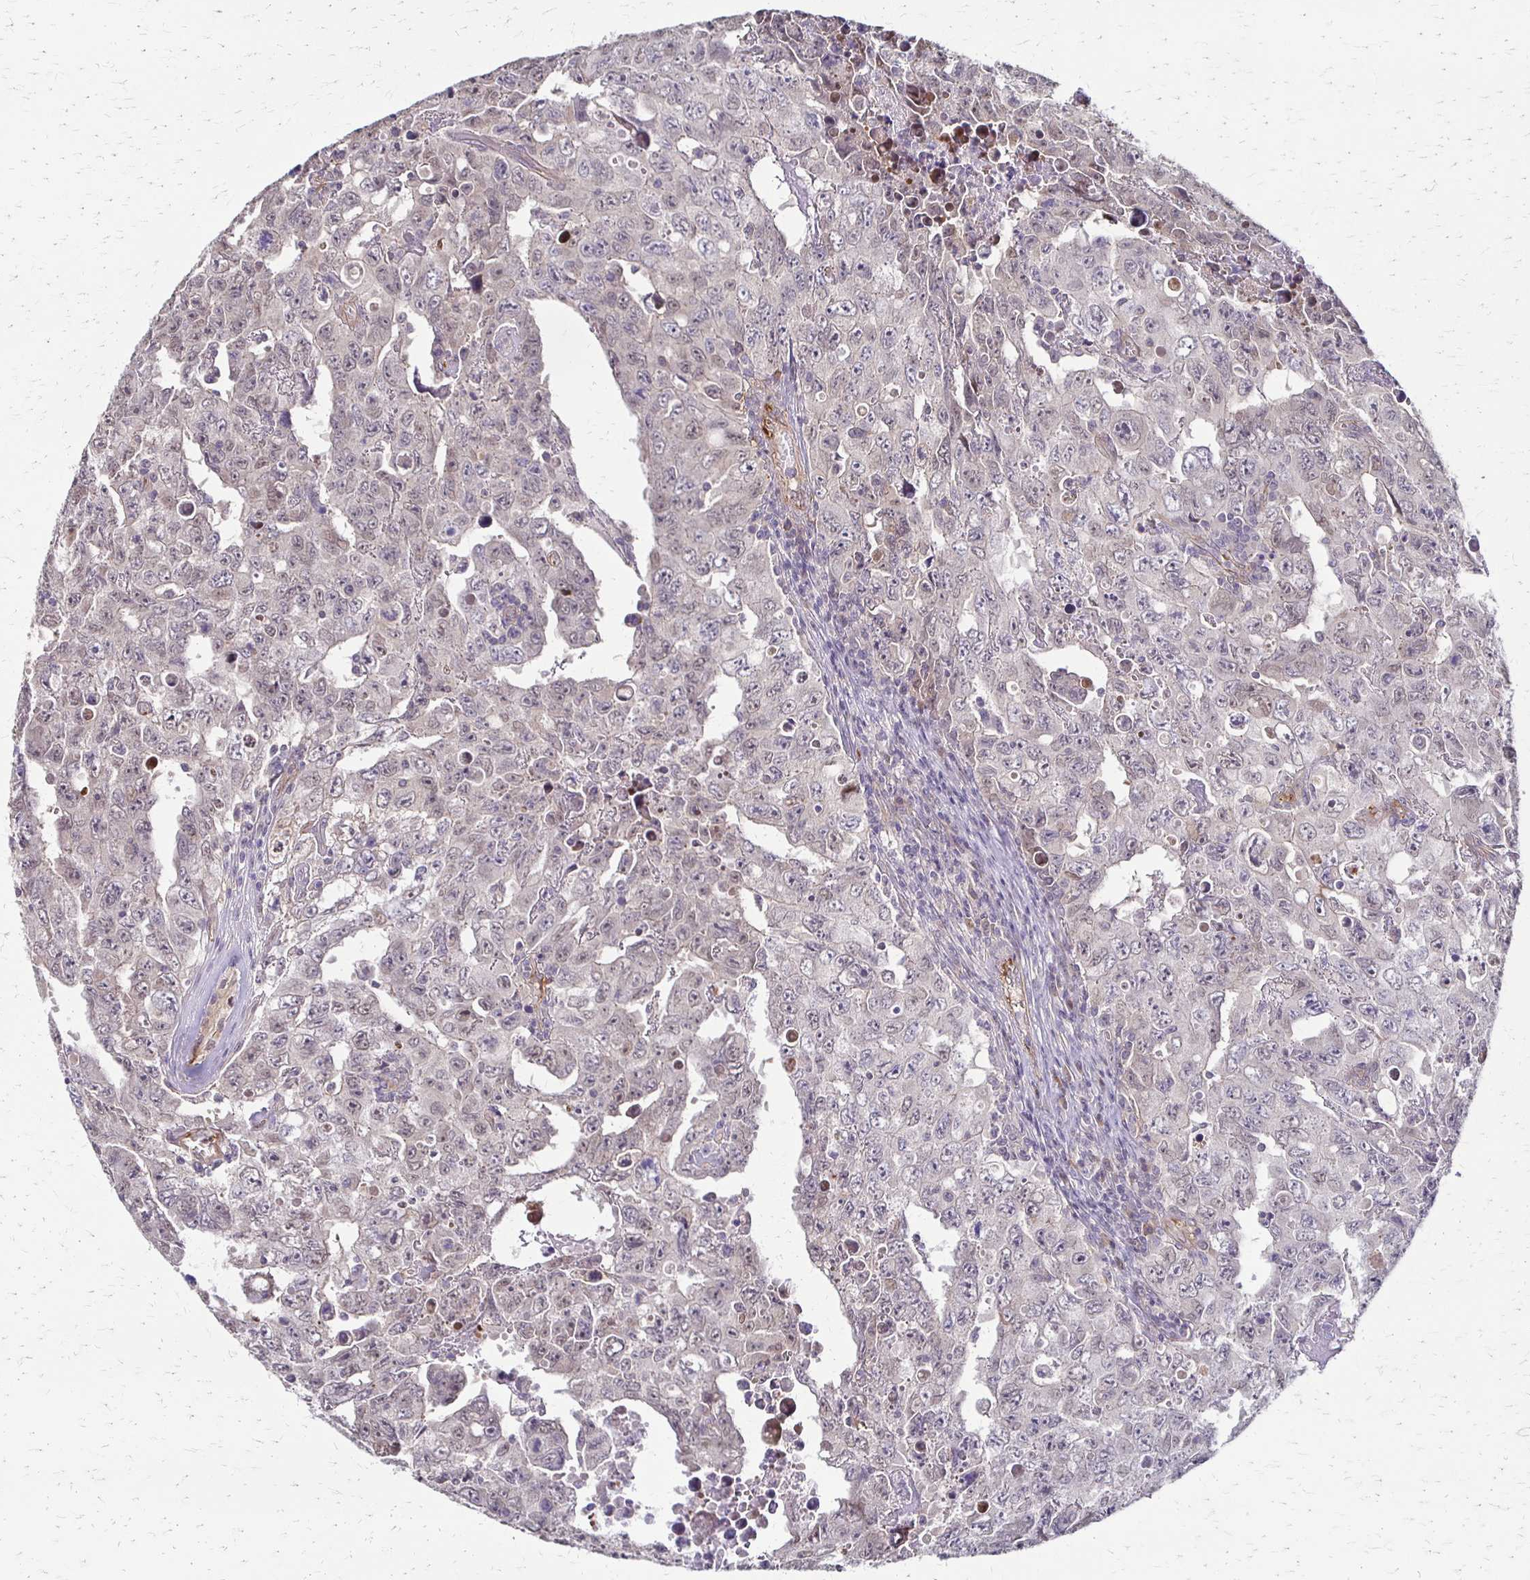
{"staining": {"intensity": "negative", "quantity": "none", "location": "none"}, "tissue": "testis cancer", "cell_type": "Tumor cells", "image_type": "cancer", "snomed": [{"axis": "morphology", "description": "Carcinoma, Embryonal, NOS"}, {"axis": "topography", "description": "Testis"}], "caption": "Micrograph shows no significant protein expression in tumor cells of testis embryonal carcinoma.", "gene": "CFL2", "patient": {"sex": "male", "age": 24}}